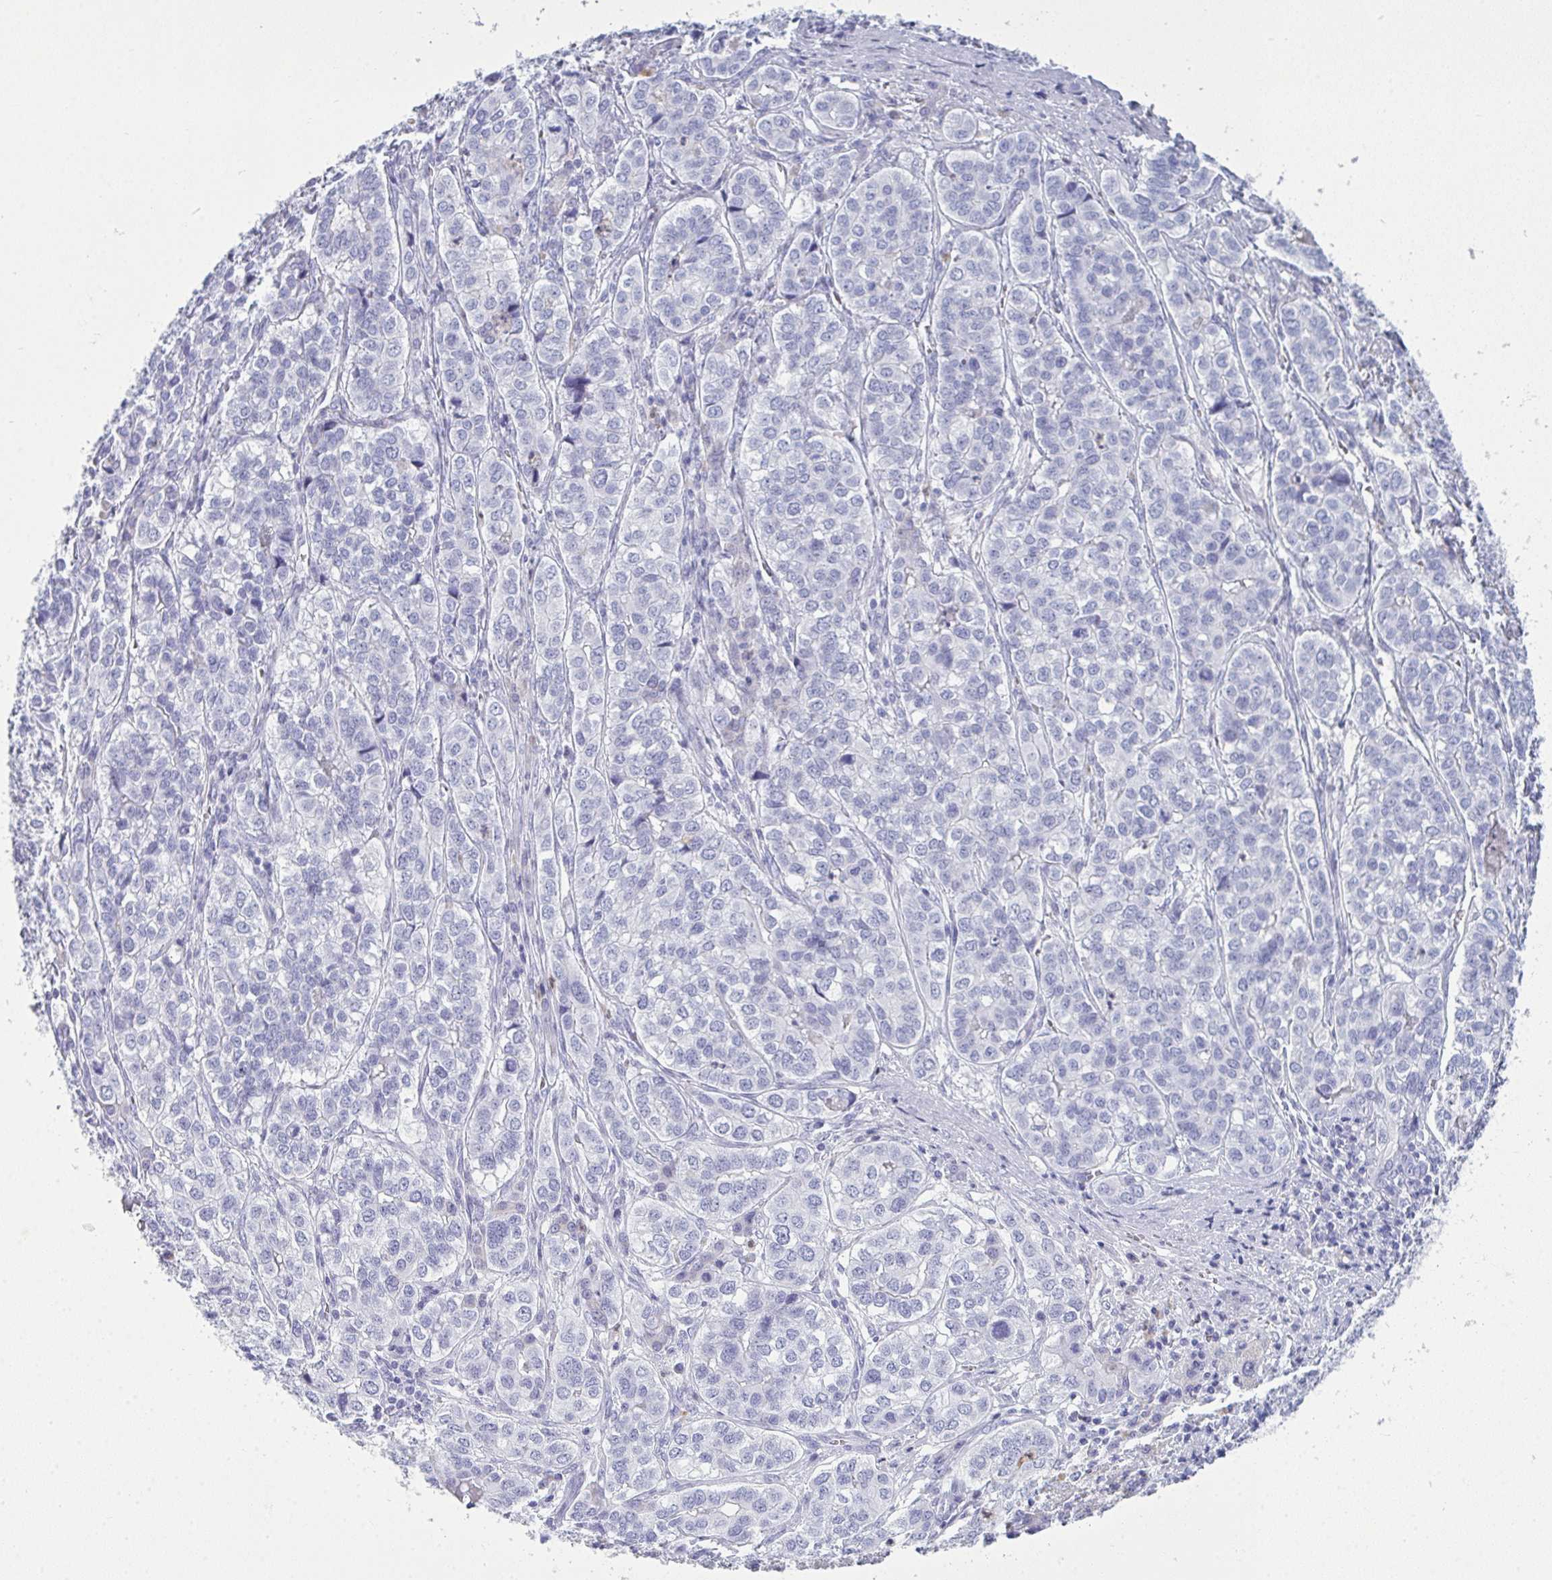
{"staining": {"intensity": "negative", "quantity": "none", "location": "none"}, "tissue": "liver cancer", "cell_type": "Tumor cells", "image_type": "cancer", "snomed": [{"axis": "morphology", "description": "Cholangiocarcinoma"}, {"axis": "topography", "description": "Liver"}], "caption": "IHC of human liver cholangiocarcinoma demonstrates no staining in tumor cells. (Brightfield microscopy of DAB immunohistochemistry (IHC) at high magnification).", "gene": "SERPINB10", "patient": {"sex": "male", "age": 56}}